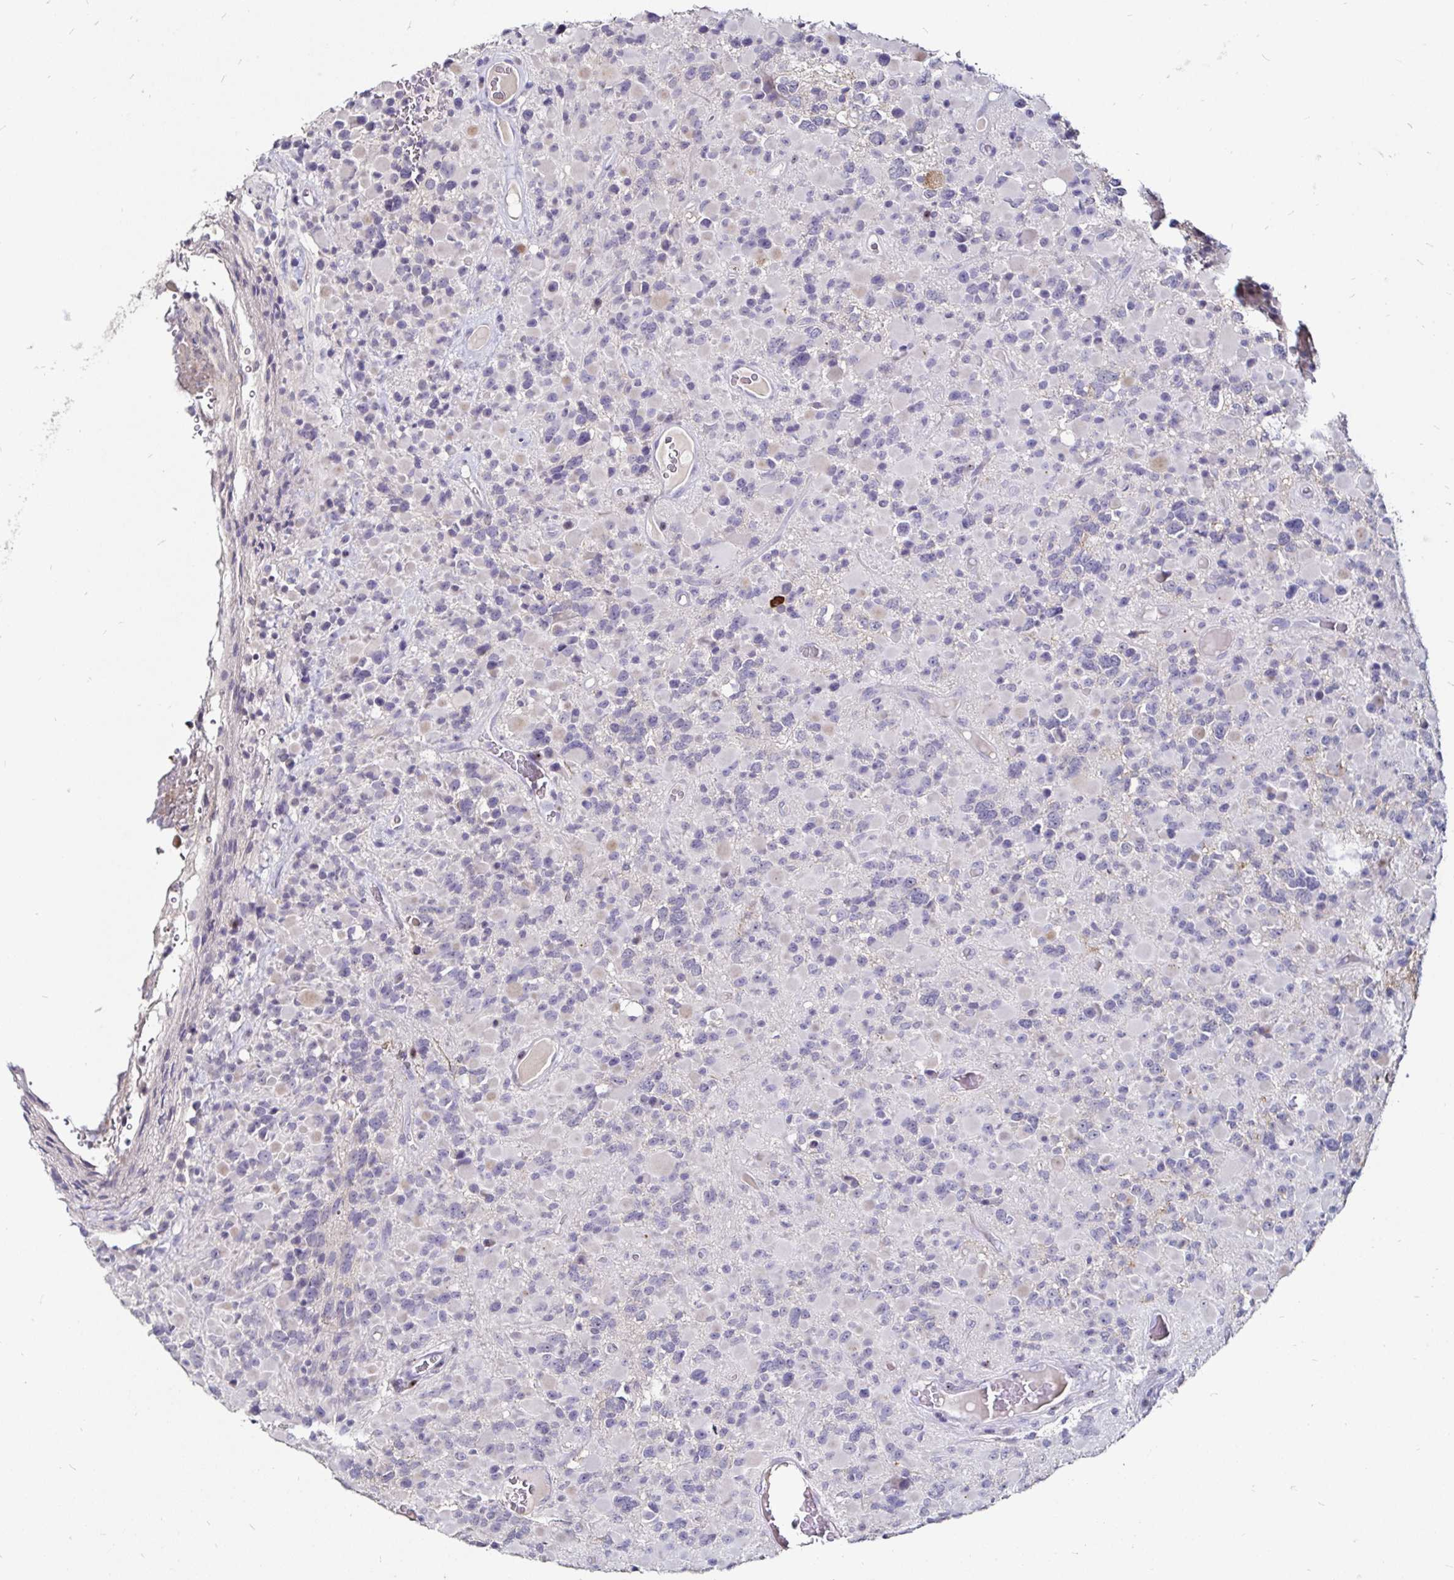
{"staining": {"intensity": "negative", "quantity": "none", "location": "none"}, "tissue": "glioma", "cell_type": "Tumor cells", "image_type": "cancer", "snomed": [{"axis": "morphology", "description": "Glioma, malignant, High grade"}, {"axis": "topography", "description": "Brain"}], "caption": "IHC of glioma displays no staining in tumor cells. (DAB (3,3'-diaminobenzidine) immunohistochemistry (IHC) visualized using brightfield microscopy, high magnification).", "gene": "FAIM2", "patient": {"sex": "female", "age": 40}}